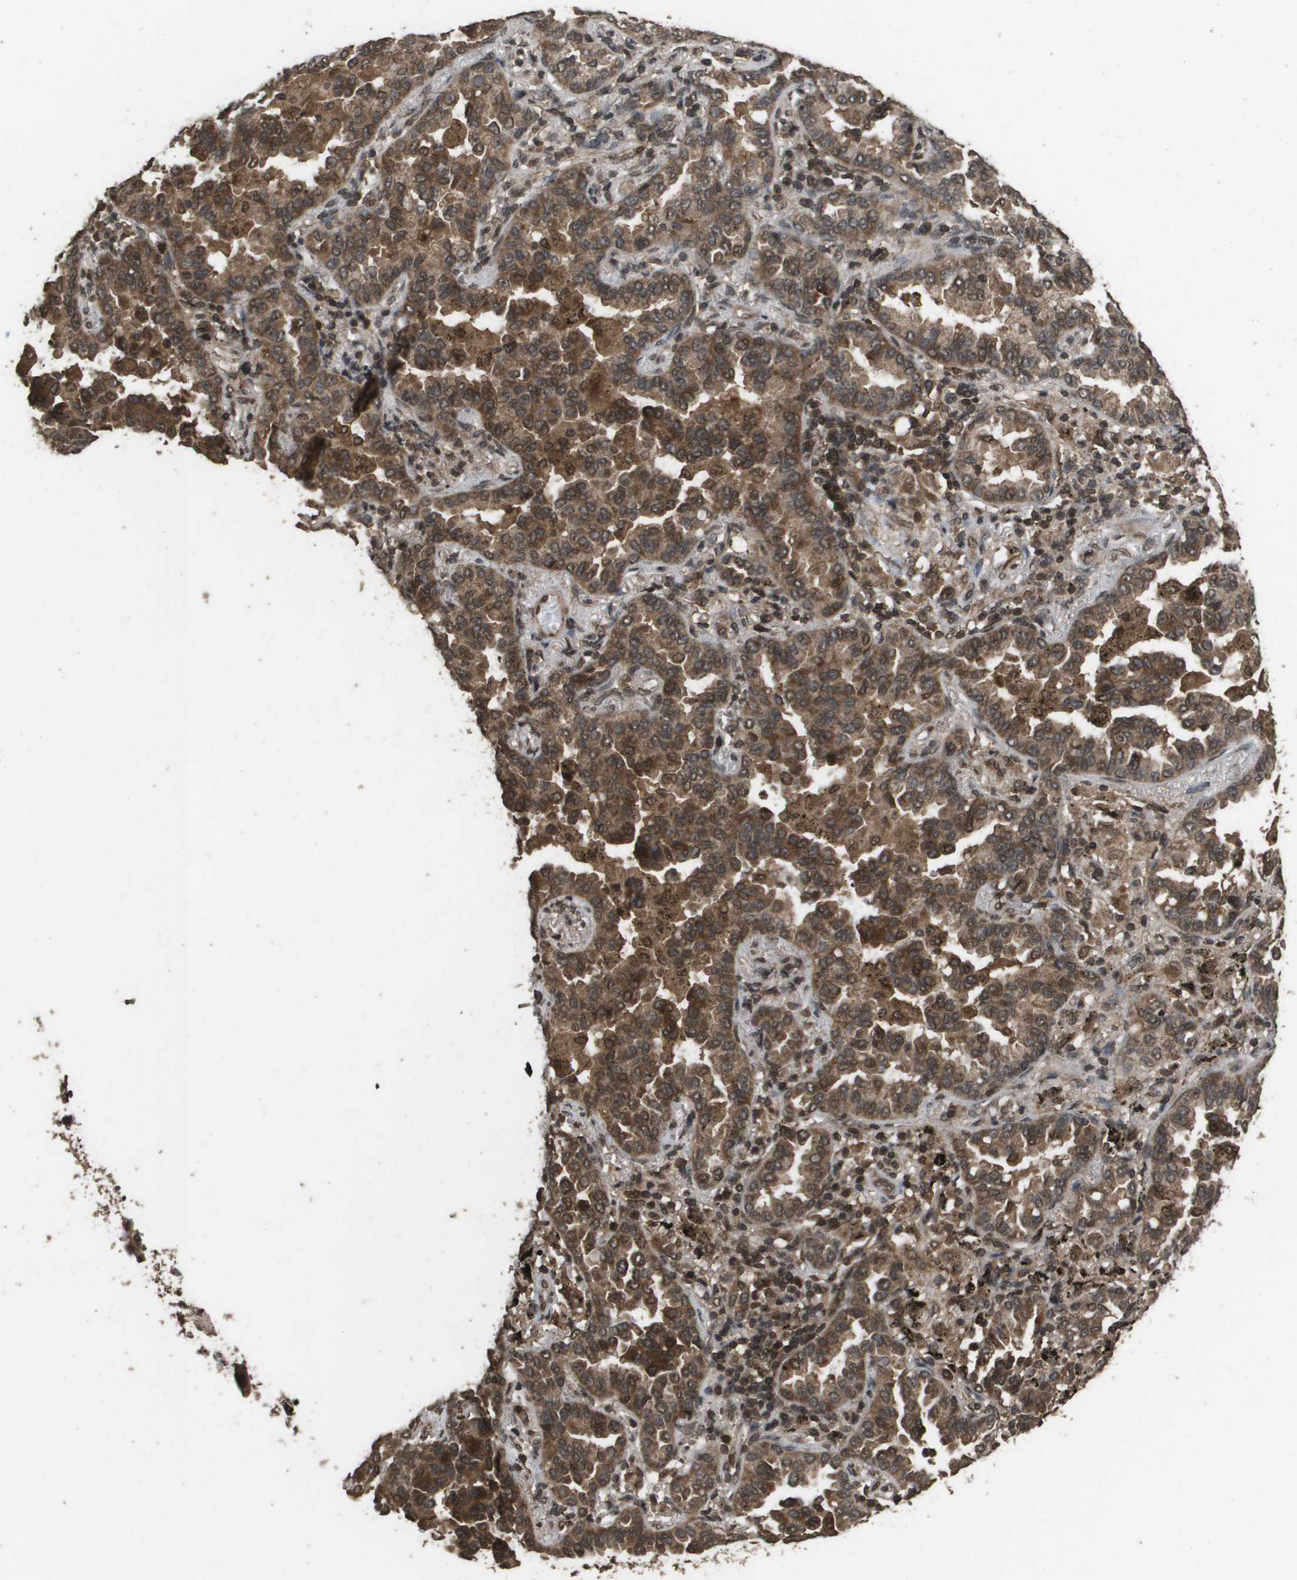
{"staining": {"intensity": "moderate", "quantity": ">75%", "location": "cytoplasmic/membranous"}, "tissue": "lung cancer", "cell_type": "Tumor cells", "image_type": "cancer", "snomed": [{"axis": "morphology", "description": "Normal tissue, NOS"}, {"axis": "morphology", "description": "Adenocarcinoma, NOS"}, {"axis": "topography", "description": "Lung"}], "caption": "Immunohistochemical staining of lung cancer (adenocarcinoma) reveals medium levels of moderate cytoplasmic/membranous protein positivity in about >75% of tumor cells.", "gene": "AXIN2", "patient": {"sex": "male", "age": 59}}